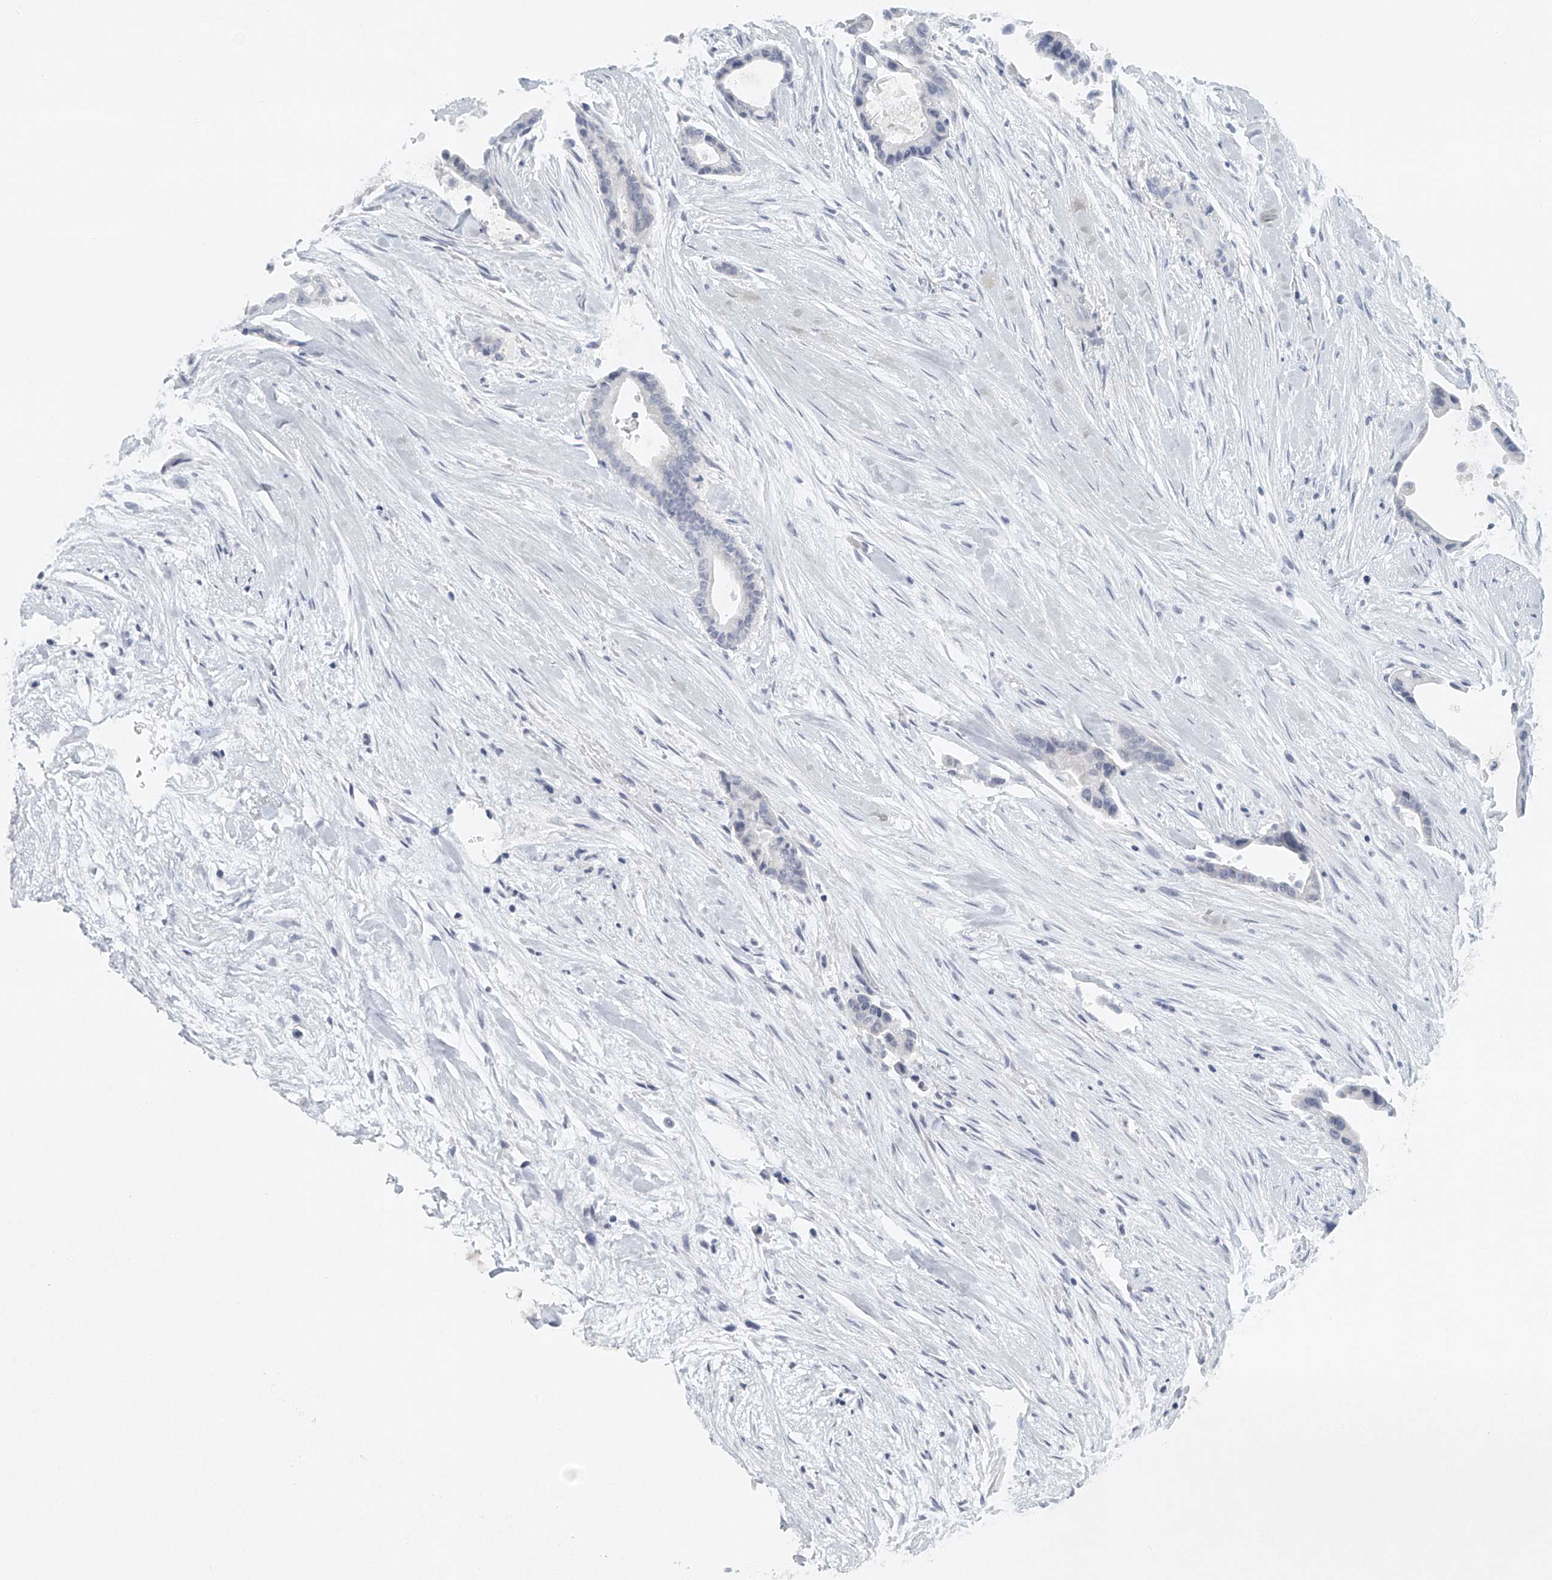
{"staining": {"intensity": "negative", "quantity": "none", "location": "none"}, "tissue": "liver cancer", "cell_type": "Tumor cells", "image_type": "cancer", "snomed": [{"axis": "morphology", "description": "Cholangiocarcinoma"}, {"axis": "topography", "description": "Liver"}], "caption": "Tumor cells show no significant protein positivity in liver cancer.", "gene": "FAT2", "patient": {"sex": "female", "age": 55}}